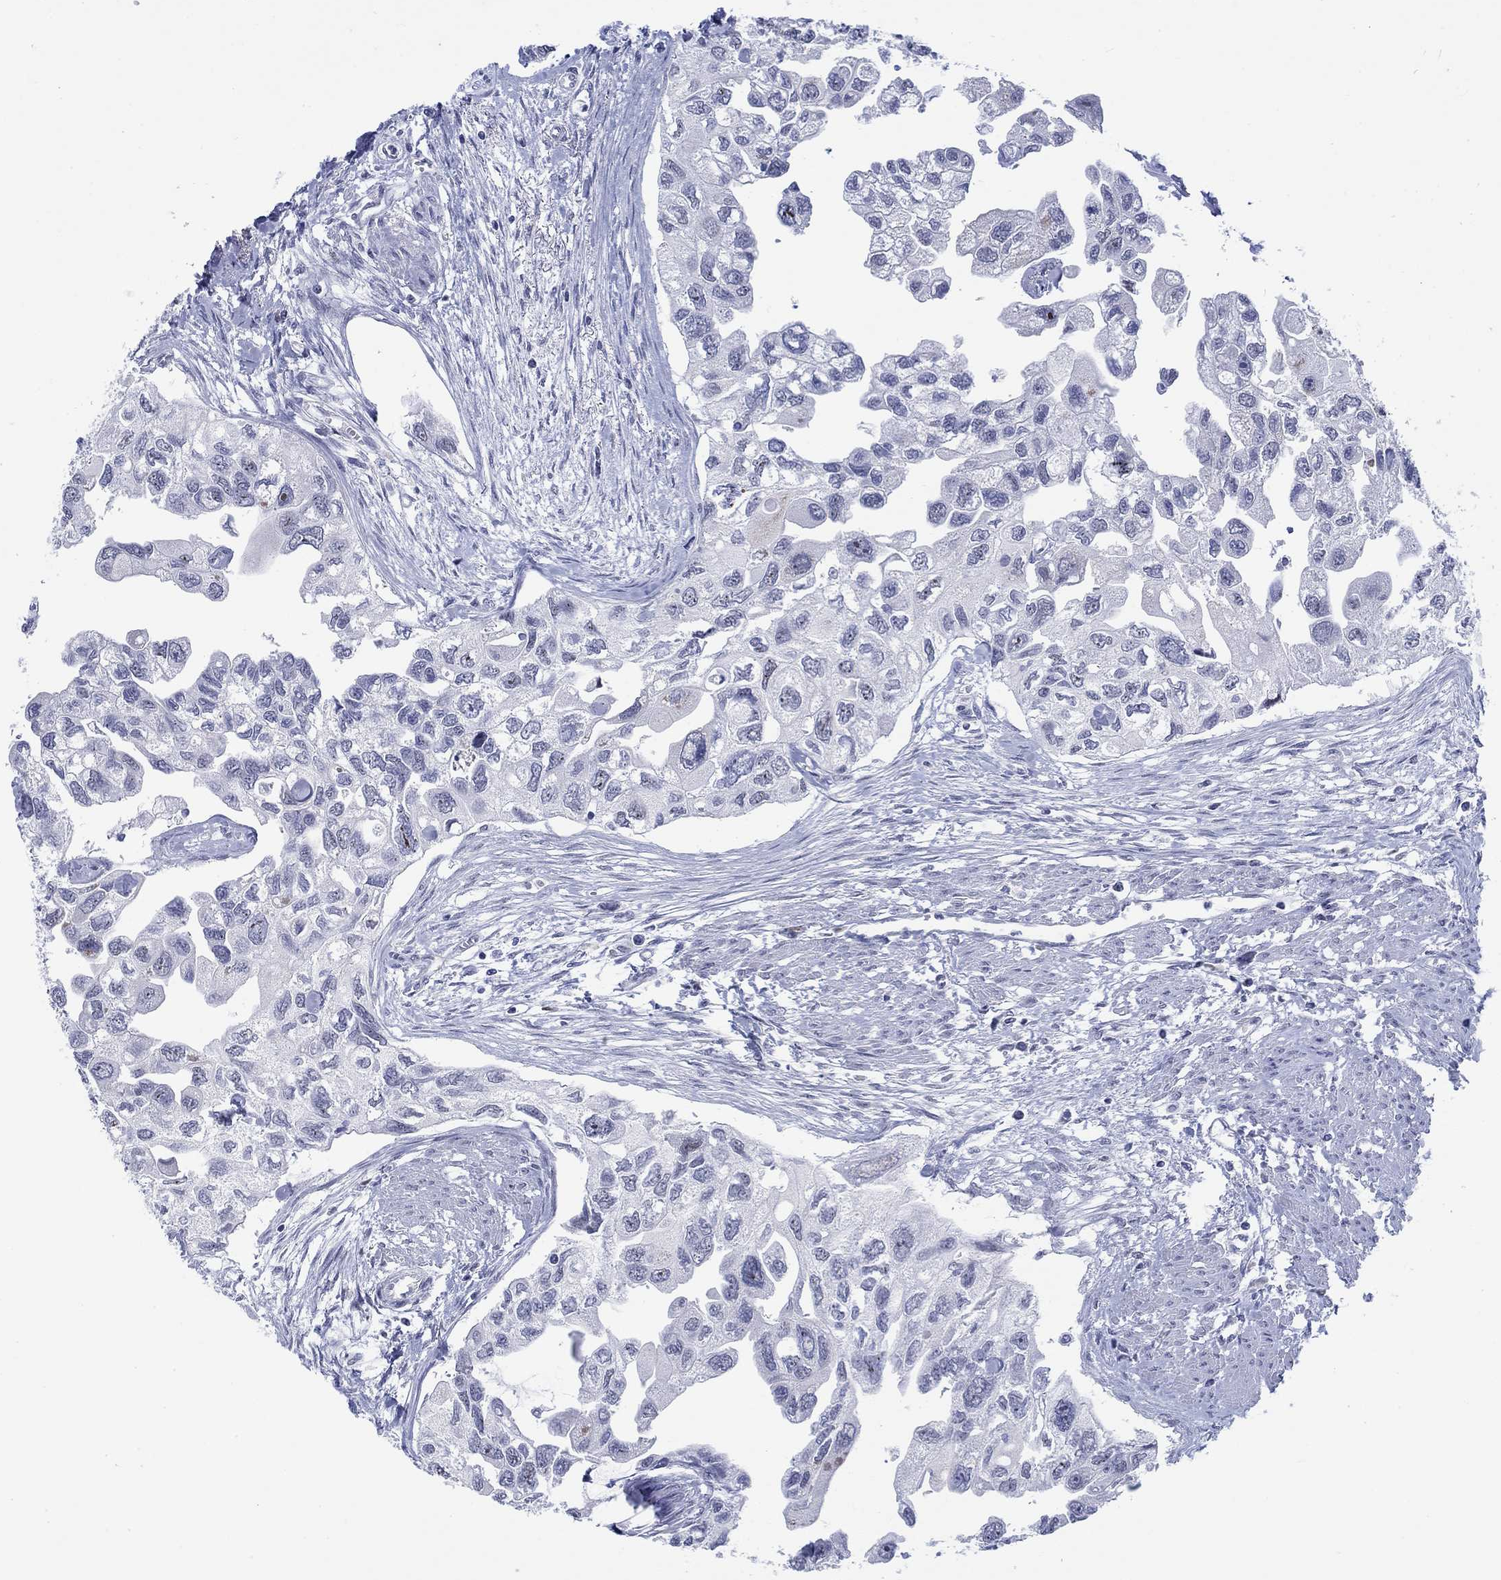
{"staining": {"intensity": "negative", "quantity": "none", "location": "none"}, "tissue": "urothelial cancer", "cell_type": "Tumor cells", "image_type": "cancer", "snomed": [{"axis": "morphology", "description": "Urothelial carcinoma, High grade"}, {"axis": "topography", "description": "Urinary bladder"}], "caption": "High power microscopy histopathology image of an IHC histopathology image of high-grade urothelial carcinoma, revealing no significant staining in tumor cells.", "gene": "KRT76", "patient": {"sex": "male", "age": 59}}